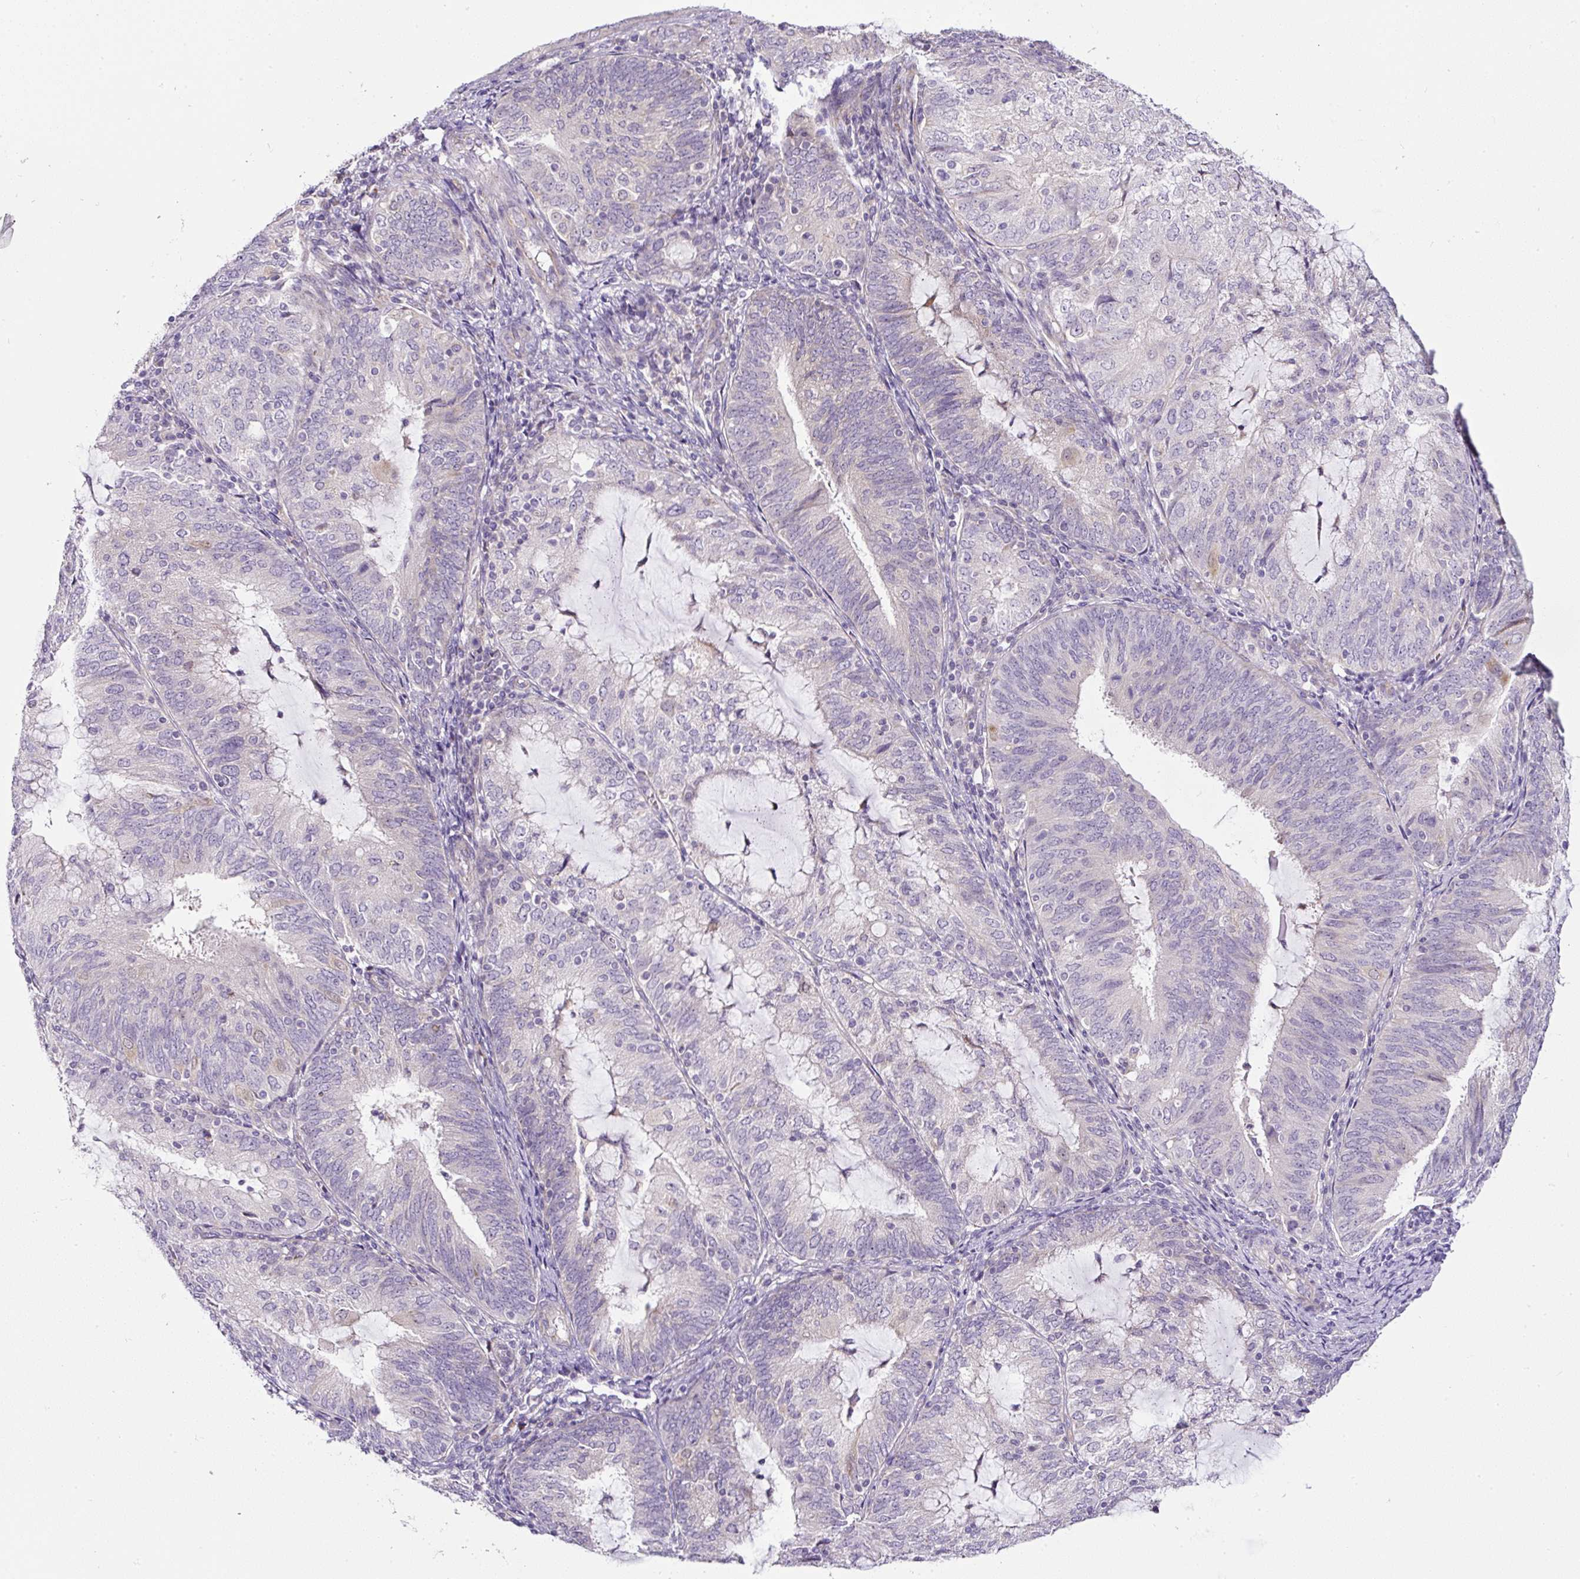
{"staining": {"intensity": "negative", "quantity": "none", "location": "none"}, "tissue": "endometrial cancer", "cell_type": "Tumor cells", "image_type": "cancer", "snomed": [{"axis": "morphology", "description": "Adenocarcinoma, NOS"}, {"axis": "topography", "description": "Endometrium"}], "caption": "Protein analysis of endometrial adenocarcinoma exhibits no significant staining in tumor cells.", "gene": "HPS4", "patient": {"sex": "female", "age": 81}}